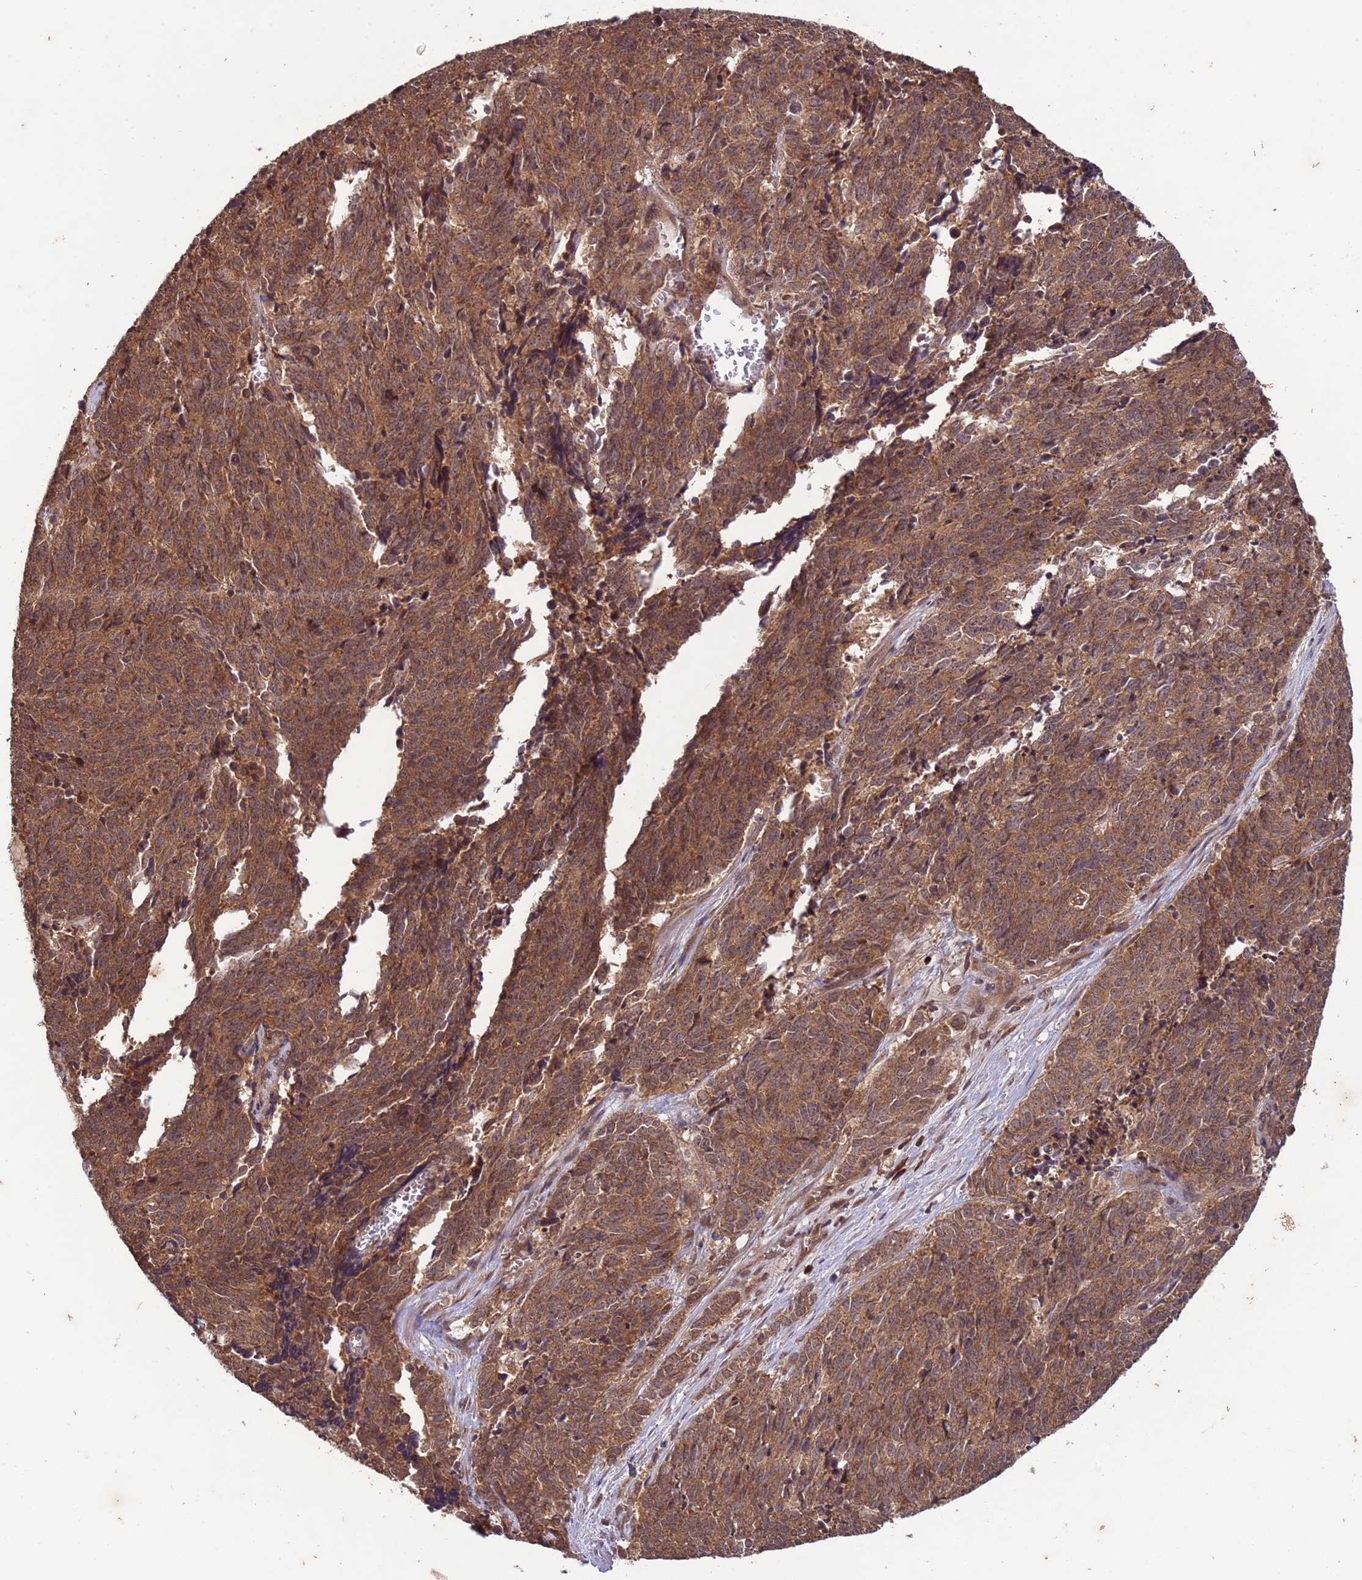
{"staining": {"intensity": "strong", "quantity": ">75%", "location": "cytoplasmic/membranous"}, "tissue": "cervical cancer", "cell_type": "Tumor cells", "image_type": "cancer", "snomed": [{"axis": "morphology", "description": "Squamous cell carcinoma, NOS"}, {"axis": "topography", "description": "Cervix"}], "caption": "A high amount of strong cytoplasmic/membranous expression is seen in about >75% of tumor cells in cervical squamous cell carcinoma tissue.", "gene": "ERI1", "patient": {"sex": "female", "age": 29}}